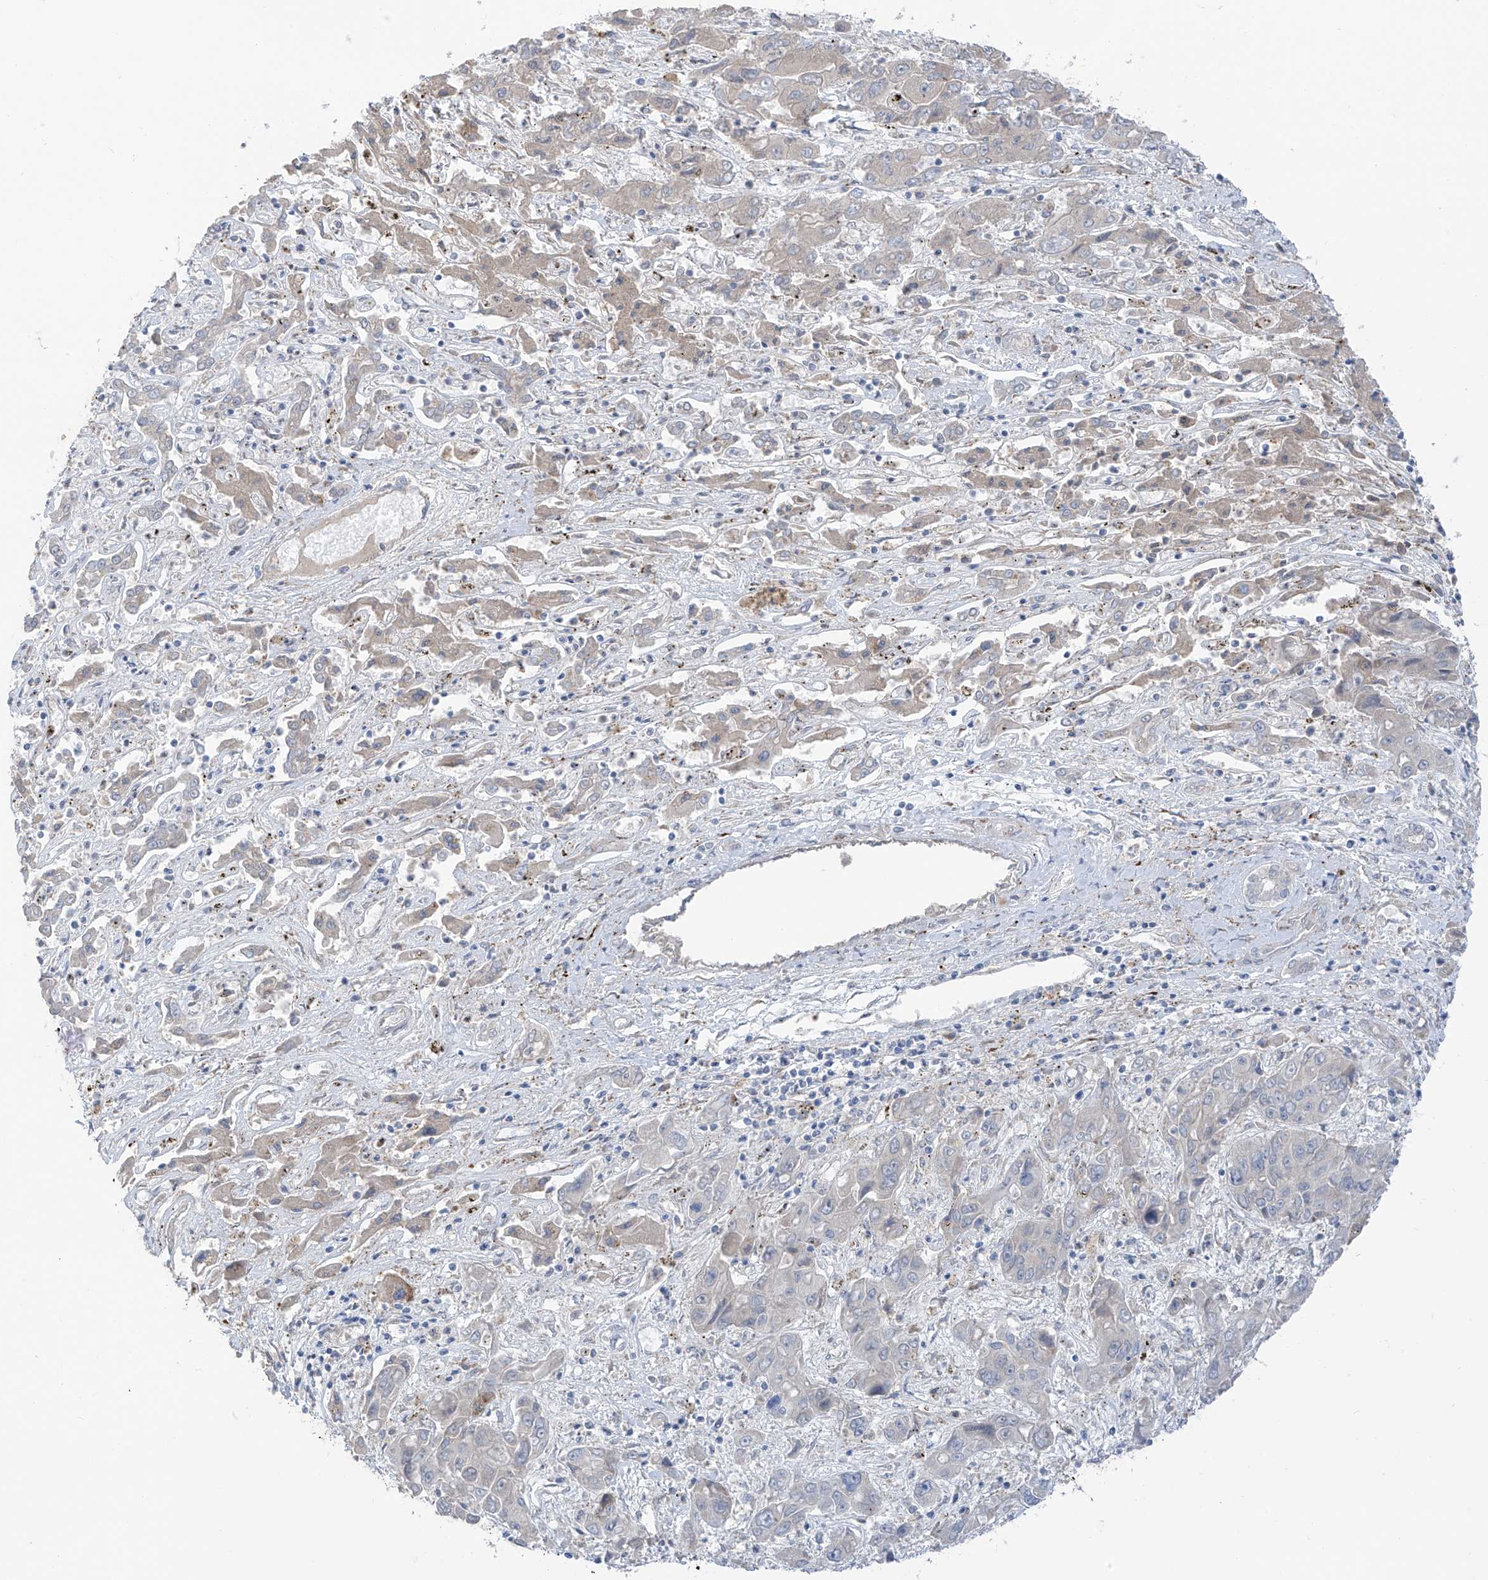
{"staining": {"intensity": "negative", "quantity": "none", "location": "none"}, "tissue": "liver cancer", "cell_type": "Tumor cells", "image_type": "cancer", "snomed": [{"axis": "morphology", "description": "Cholangiocarcinoma"}, {"axis": "topography", "description": "Liver"}], "caption": "A micrograph of human liver cholangiocarcinoma is negative for staining in tumor cells.", "gene": "NALCN", "patient": {"sex": "male", "age": 67}}